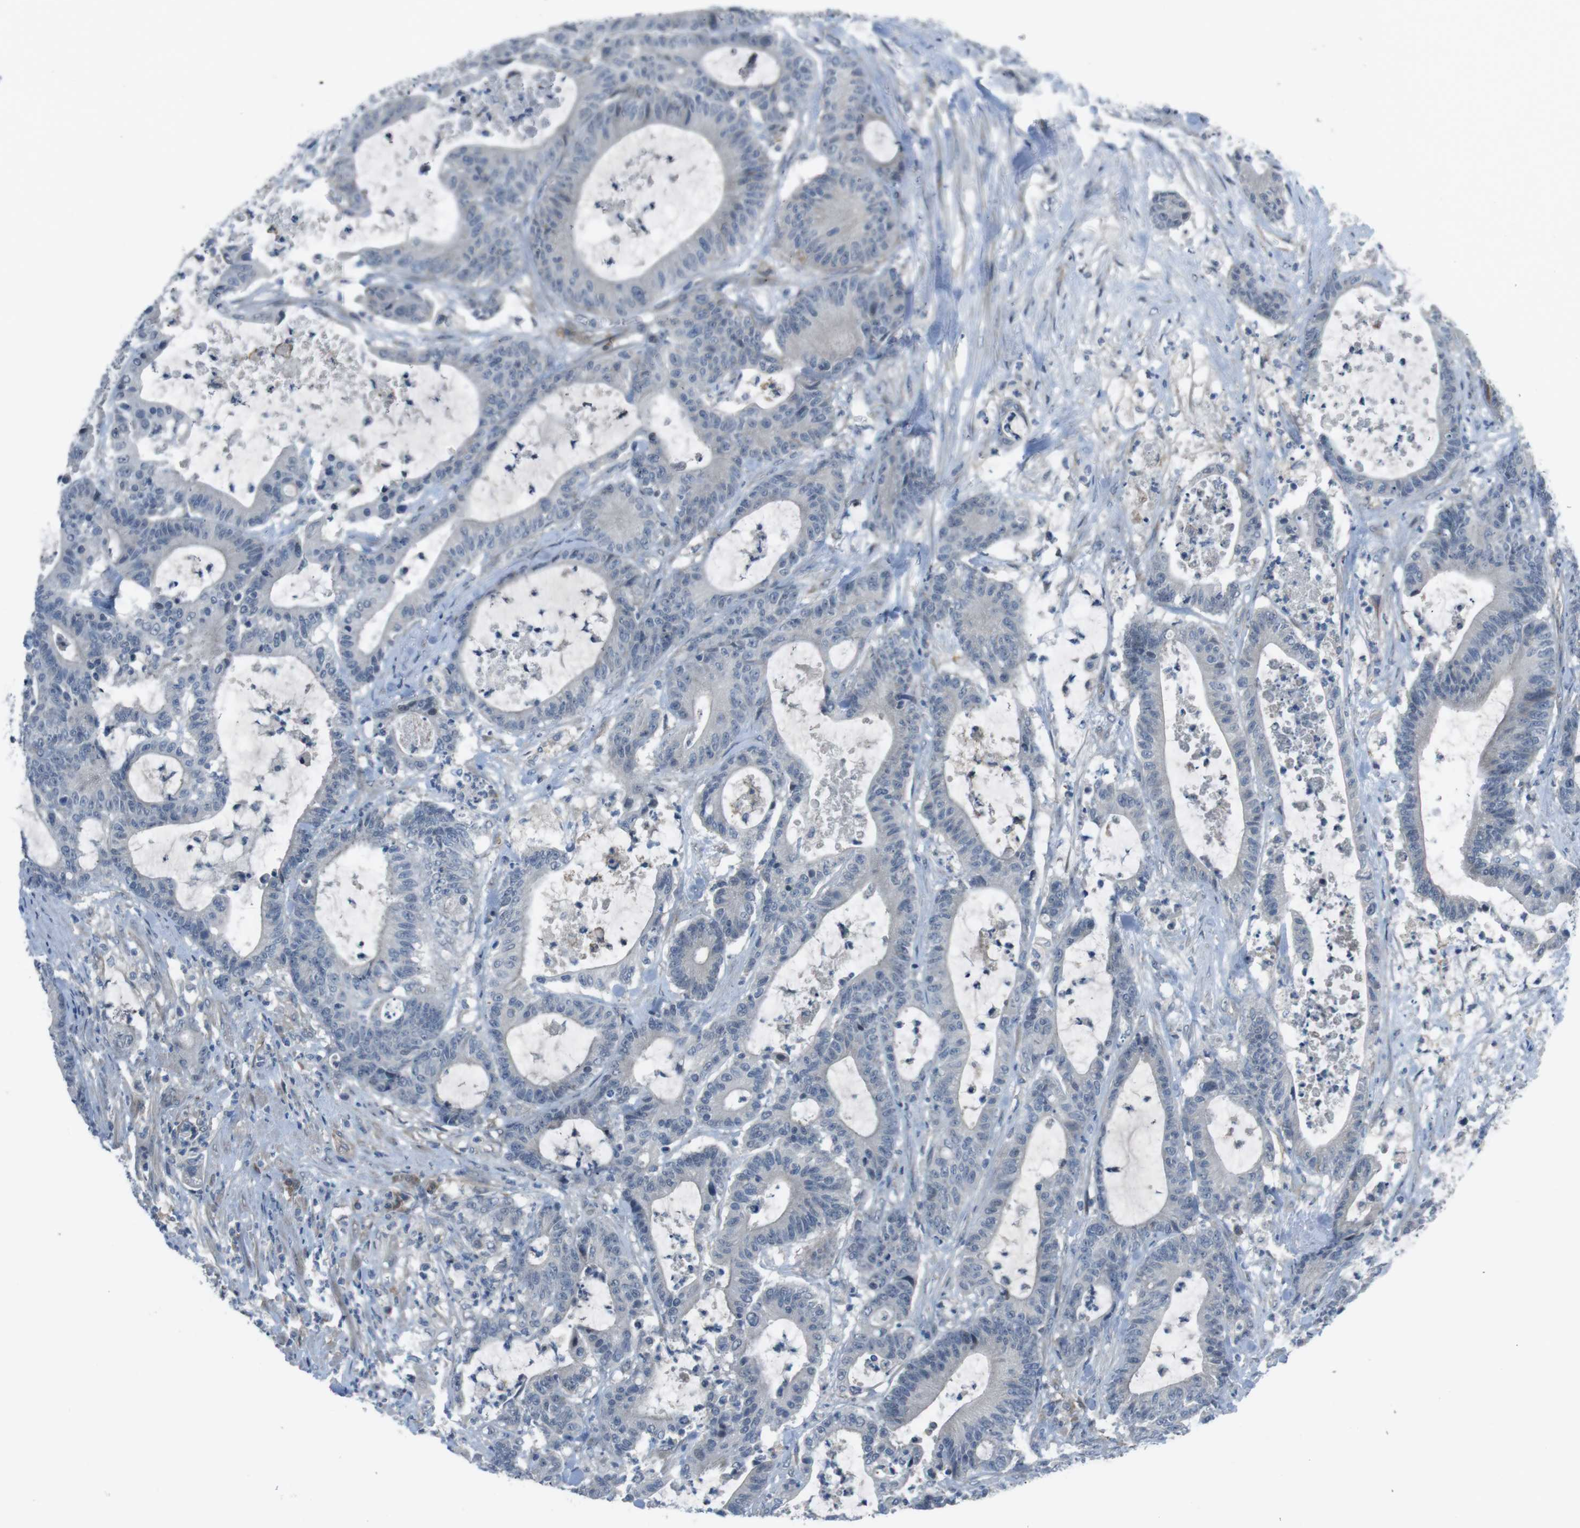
{"staining": {"intensity": "negative", "quantity": "none", "location": "none"}, "tissue": "colorectal cancer", "cell_type": "Tumor cells", "image_type": "cancer", "snomed": [{"axis": "morphology", "description": "Adenocarcinoma, NOS"}, {"axis": "topography", "description": "Colon"}], "caption": "DAB (3,3'-diaminobenzidine) immunohistochemical staining of colorectal adenocarcinoma displays no significant staining in tumor cells.", "gene": "ANK2", "patient": {"sex": "female", "age": 84}}